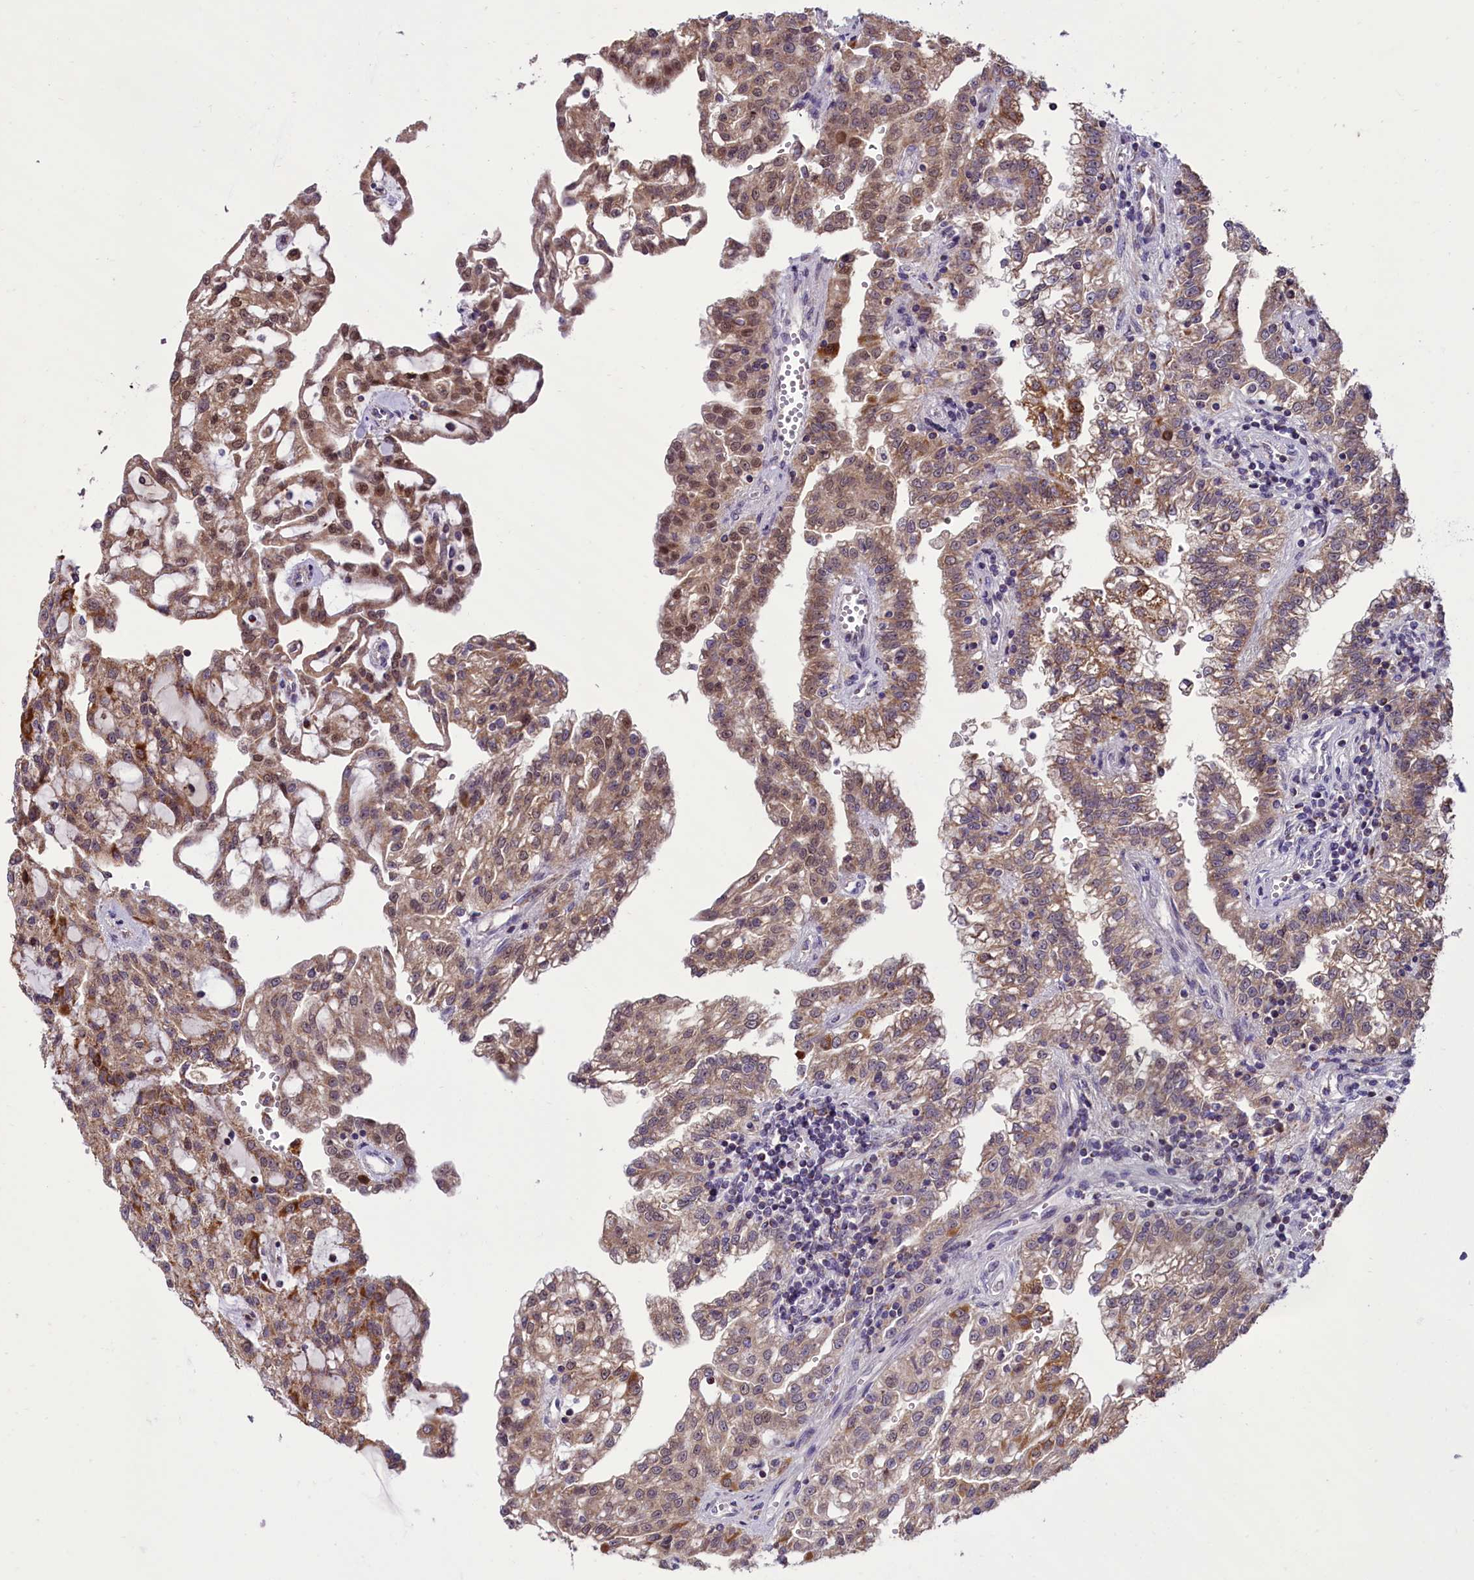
{"staining": {"intensity": "moderate", "quantity": ">75%", "location": "cytoplasmic/membranous,nuclear"}, "tissue": "renal cancer", "cell_type": "Tumor cells", "image_type": "cancer", "snomed": [{"axis": "morphology", "description": "Adenocarcinoma, NOS"}, {"axis": "topography", "description": "Kidney"}], "caption": "Immunohistochemical staining of renal cancer displays medium levels of moderate cytoplasmic/membranous and nuclear protein staining in approximately >75% of tumor cells.", "gene": "GLRX5", "patient": {"sex": "male", "age": 63}}